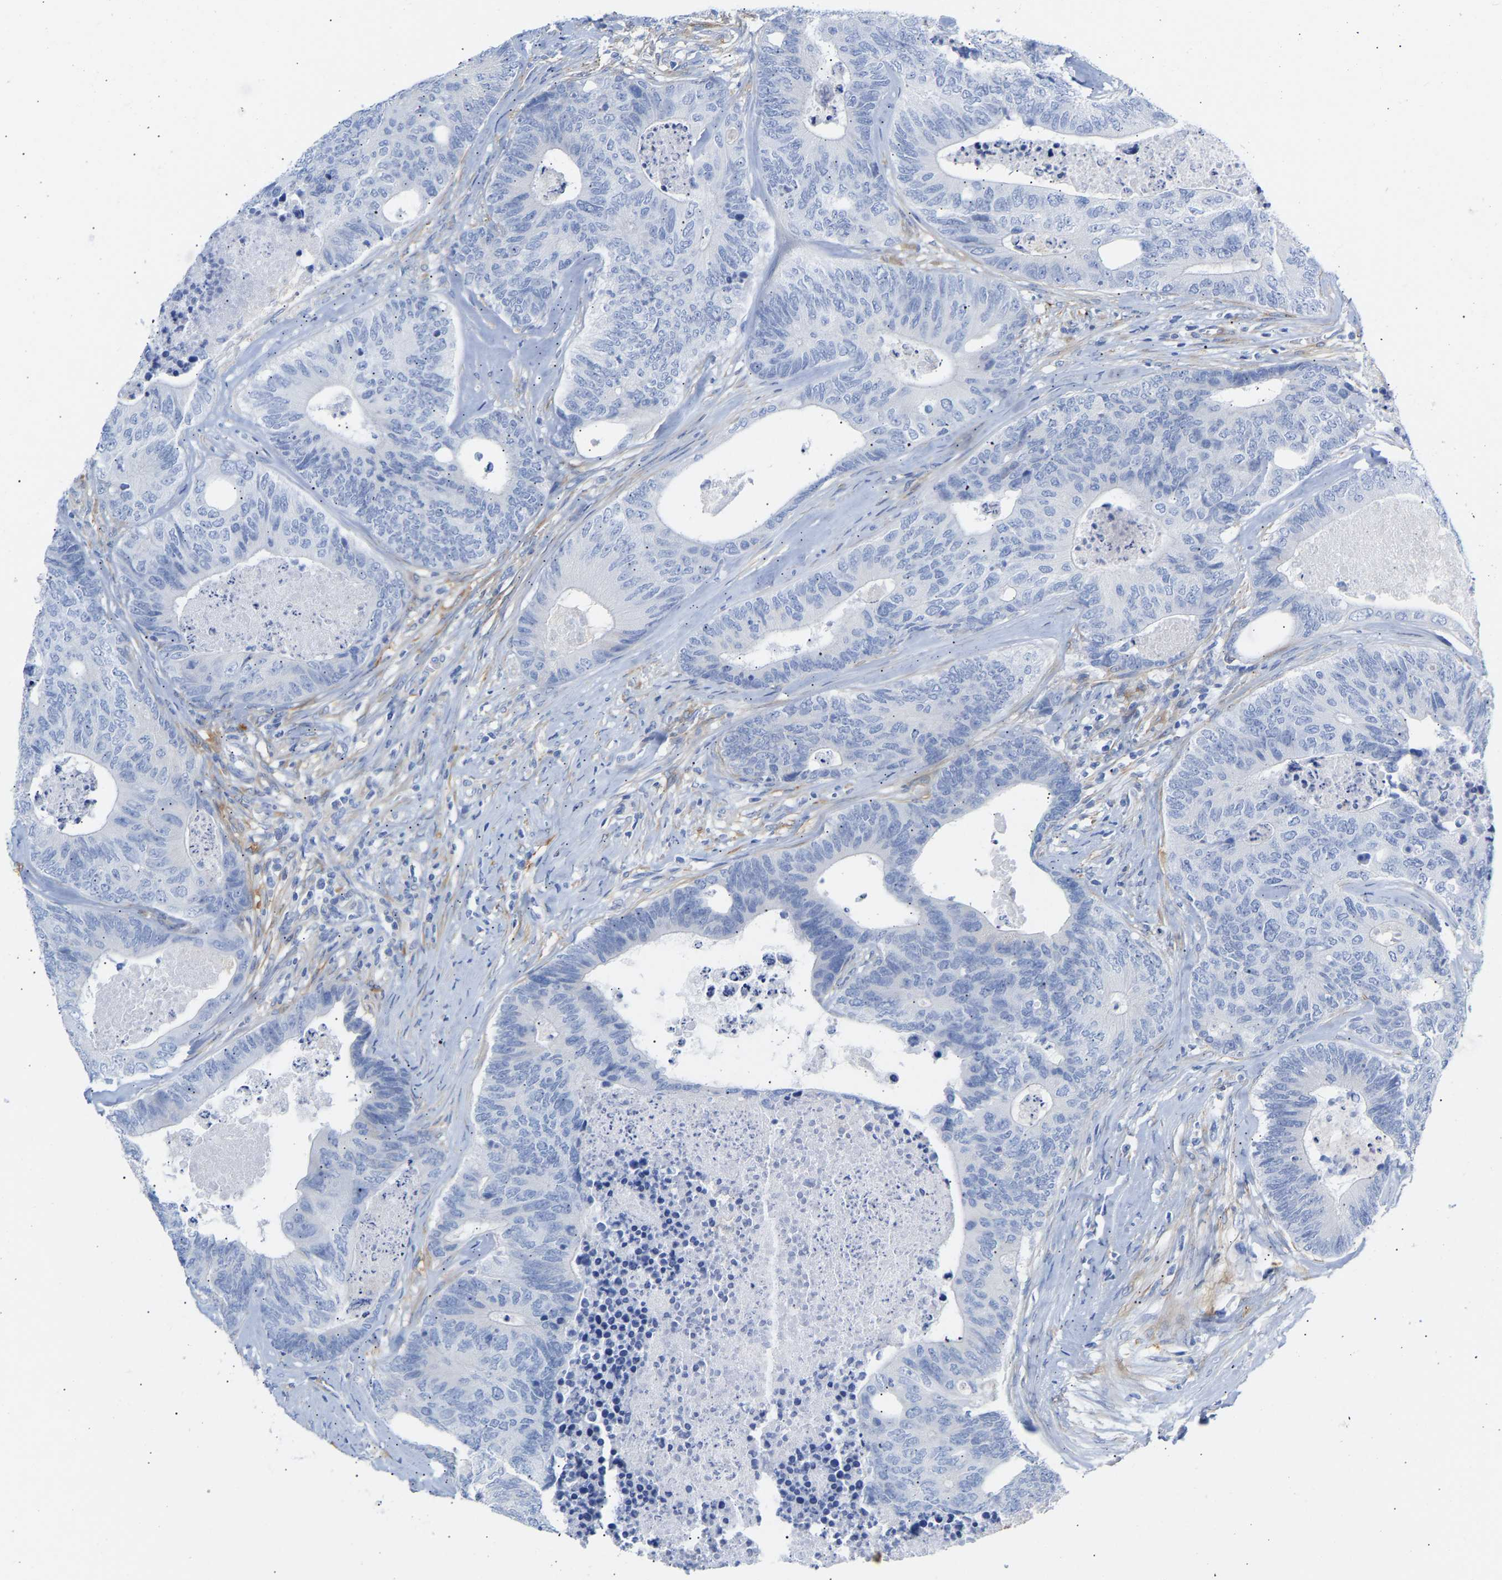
{"staining": {"intensity": "negative", "quantity": "none", "location": "none"}, "tissue": "colorectal cancer", "cell_type": "Tumor cells", "image_type": "cancer", "snomed": [{"axis": "morphology", "description": "Adenocarcinoma, NOS"}, {"axis": "topography", "description": "Colon"}], "caption": "Micrograph shows no significant protein staining in tumor cells of colorectal cancer.", "gene": "AMPH", "patient": {"sex": "female", "age": 67}}